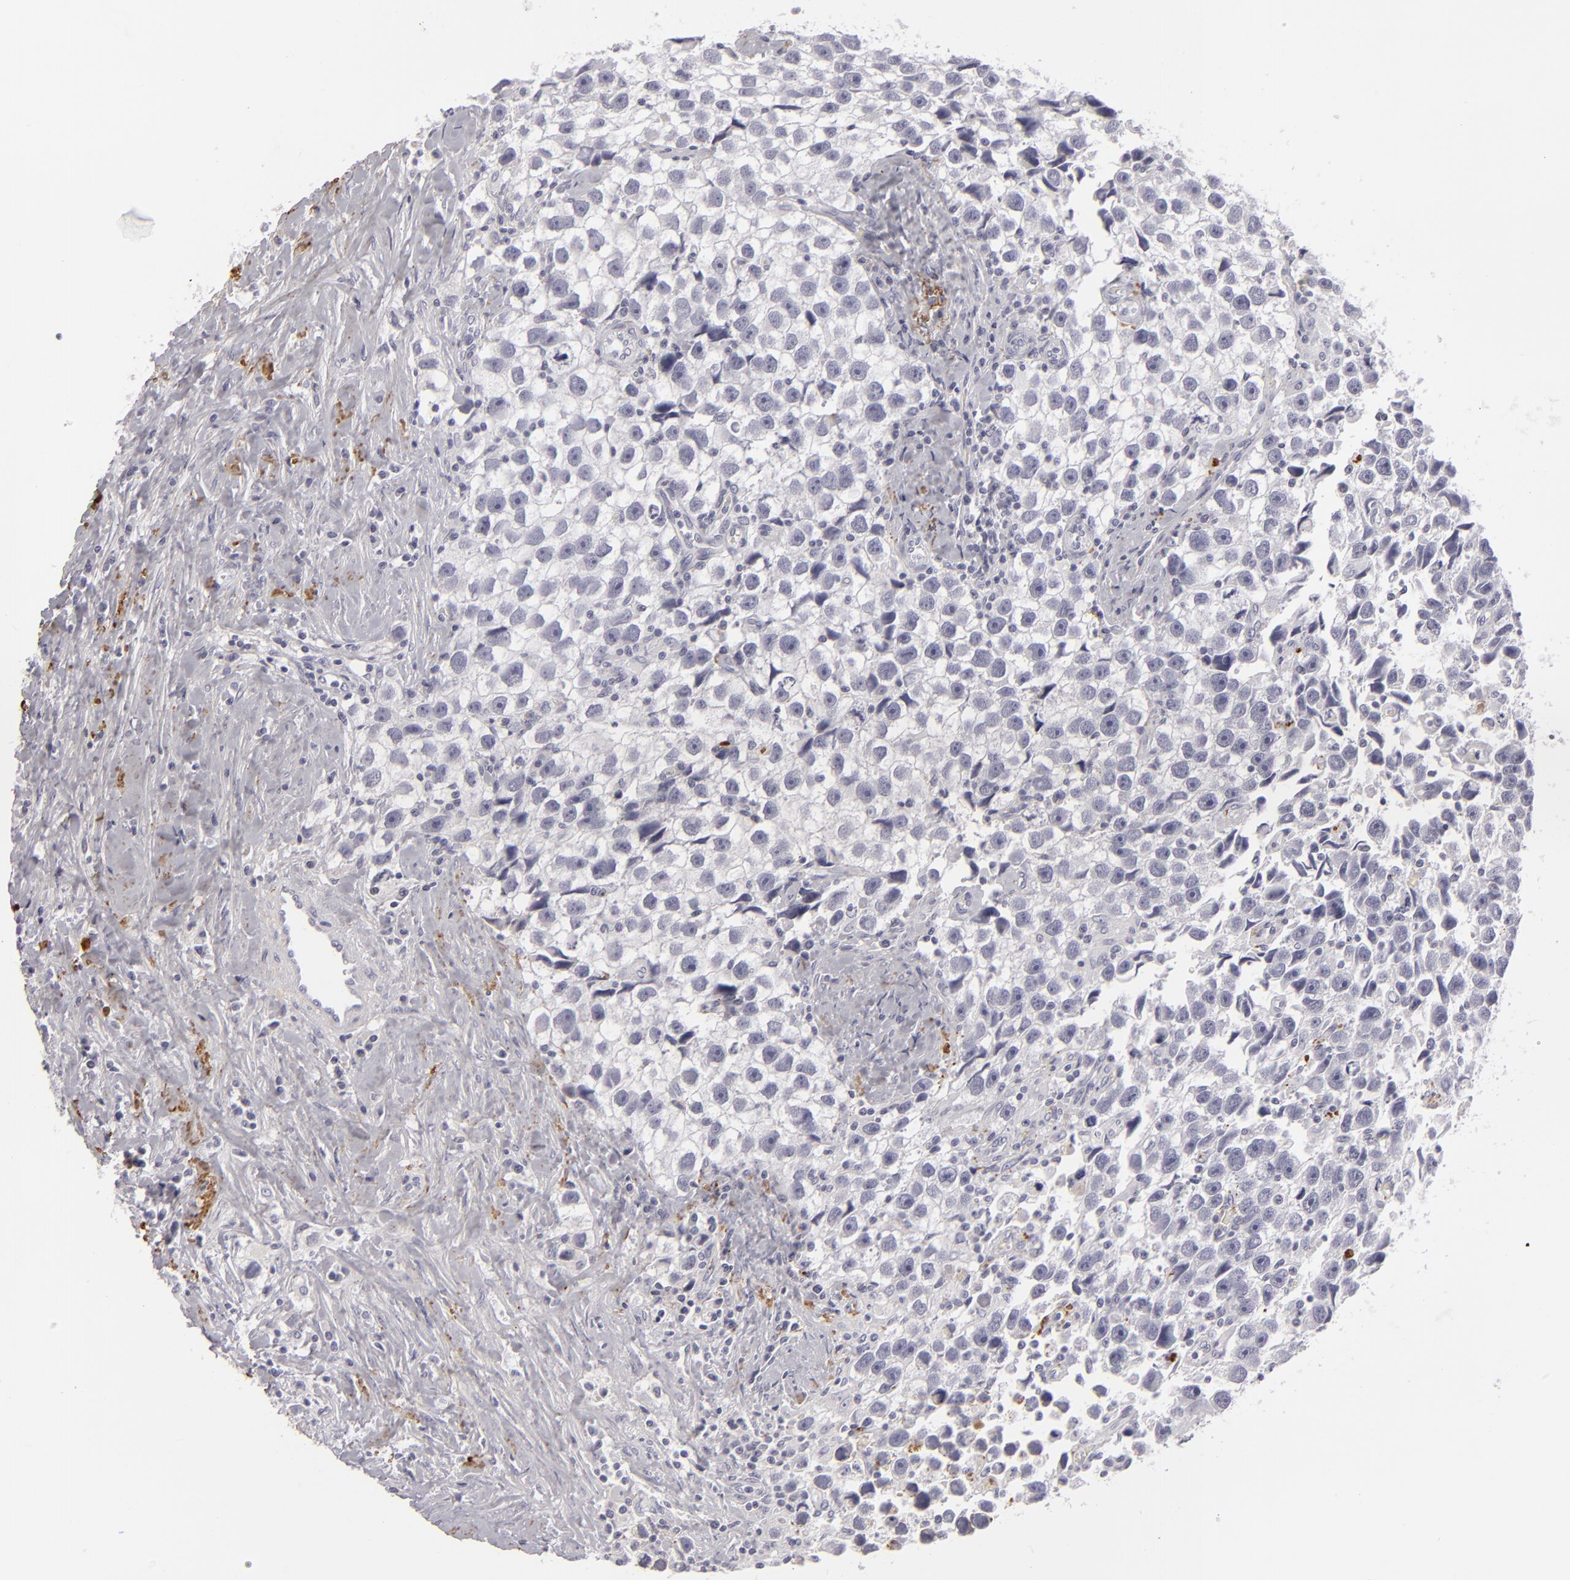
{"staining": {"intensity": "negative", "quantity": "none", "location": "none"}, "tissue": "testis cancer", "cell_type": "Tumor cells", "image_type": "cancer", "snomed": [{"axis": "morphology", "description": "Seminoma, NOS"}, {"axis": "topography", "description": "Testis"}], "caption": "Immunohistochemistry (IHC) of seminoma (testis) demonstrates no positivity in tumor cells. (DAB immunohistochemistry (IHC) visualized using brightfield microscopy, high magnification).", "gene": "C9", "patient": {"sex": "male", "age": 43}}